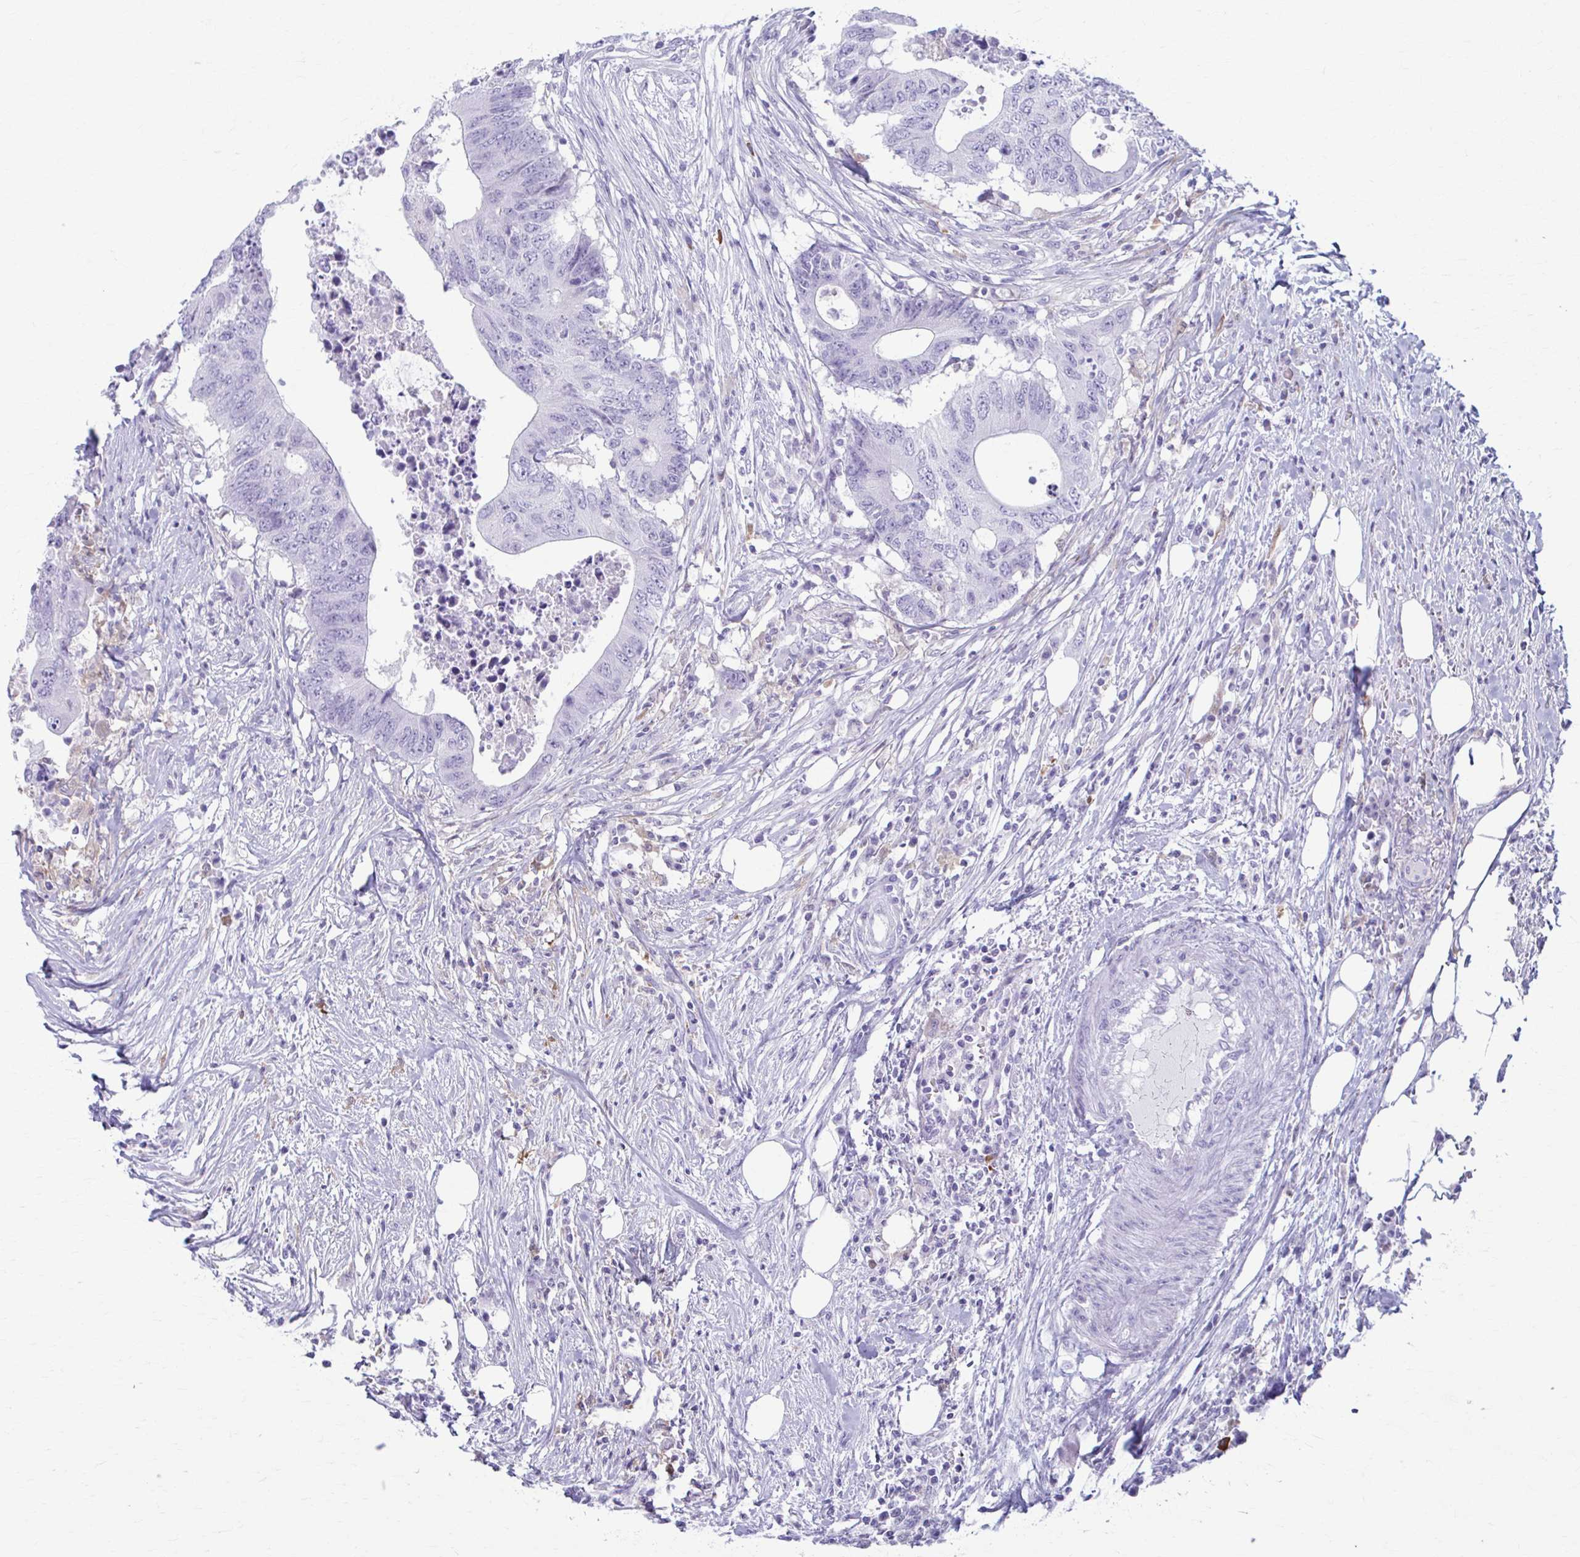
{"staining": {"intensity": "negative", "quantity": "none", "location": "none"}, "tissue": "colorectal cancer", "cell_type": "Tumor cells", "image_type": "cancer", "snomed": [{"axis": "morphology", "description": "Adenocarcinoma, NOS"}, {"axis": "topography", "description": "Colon"}], "caption": "IHC image of neoplastic tissue: colorectal cancer stained with DAB (3,3'-diaminobenzidine) exhibits no significant protein positivity in tumor cells.", "gene": "LDLRAP1", "patient": {"sex": "male", "age": 71}}